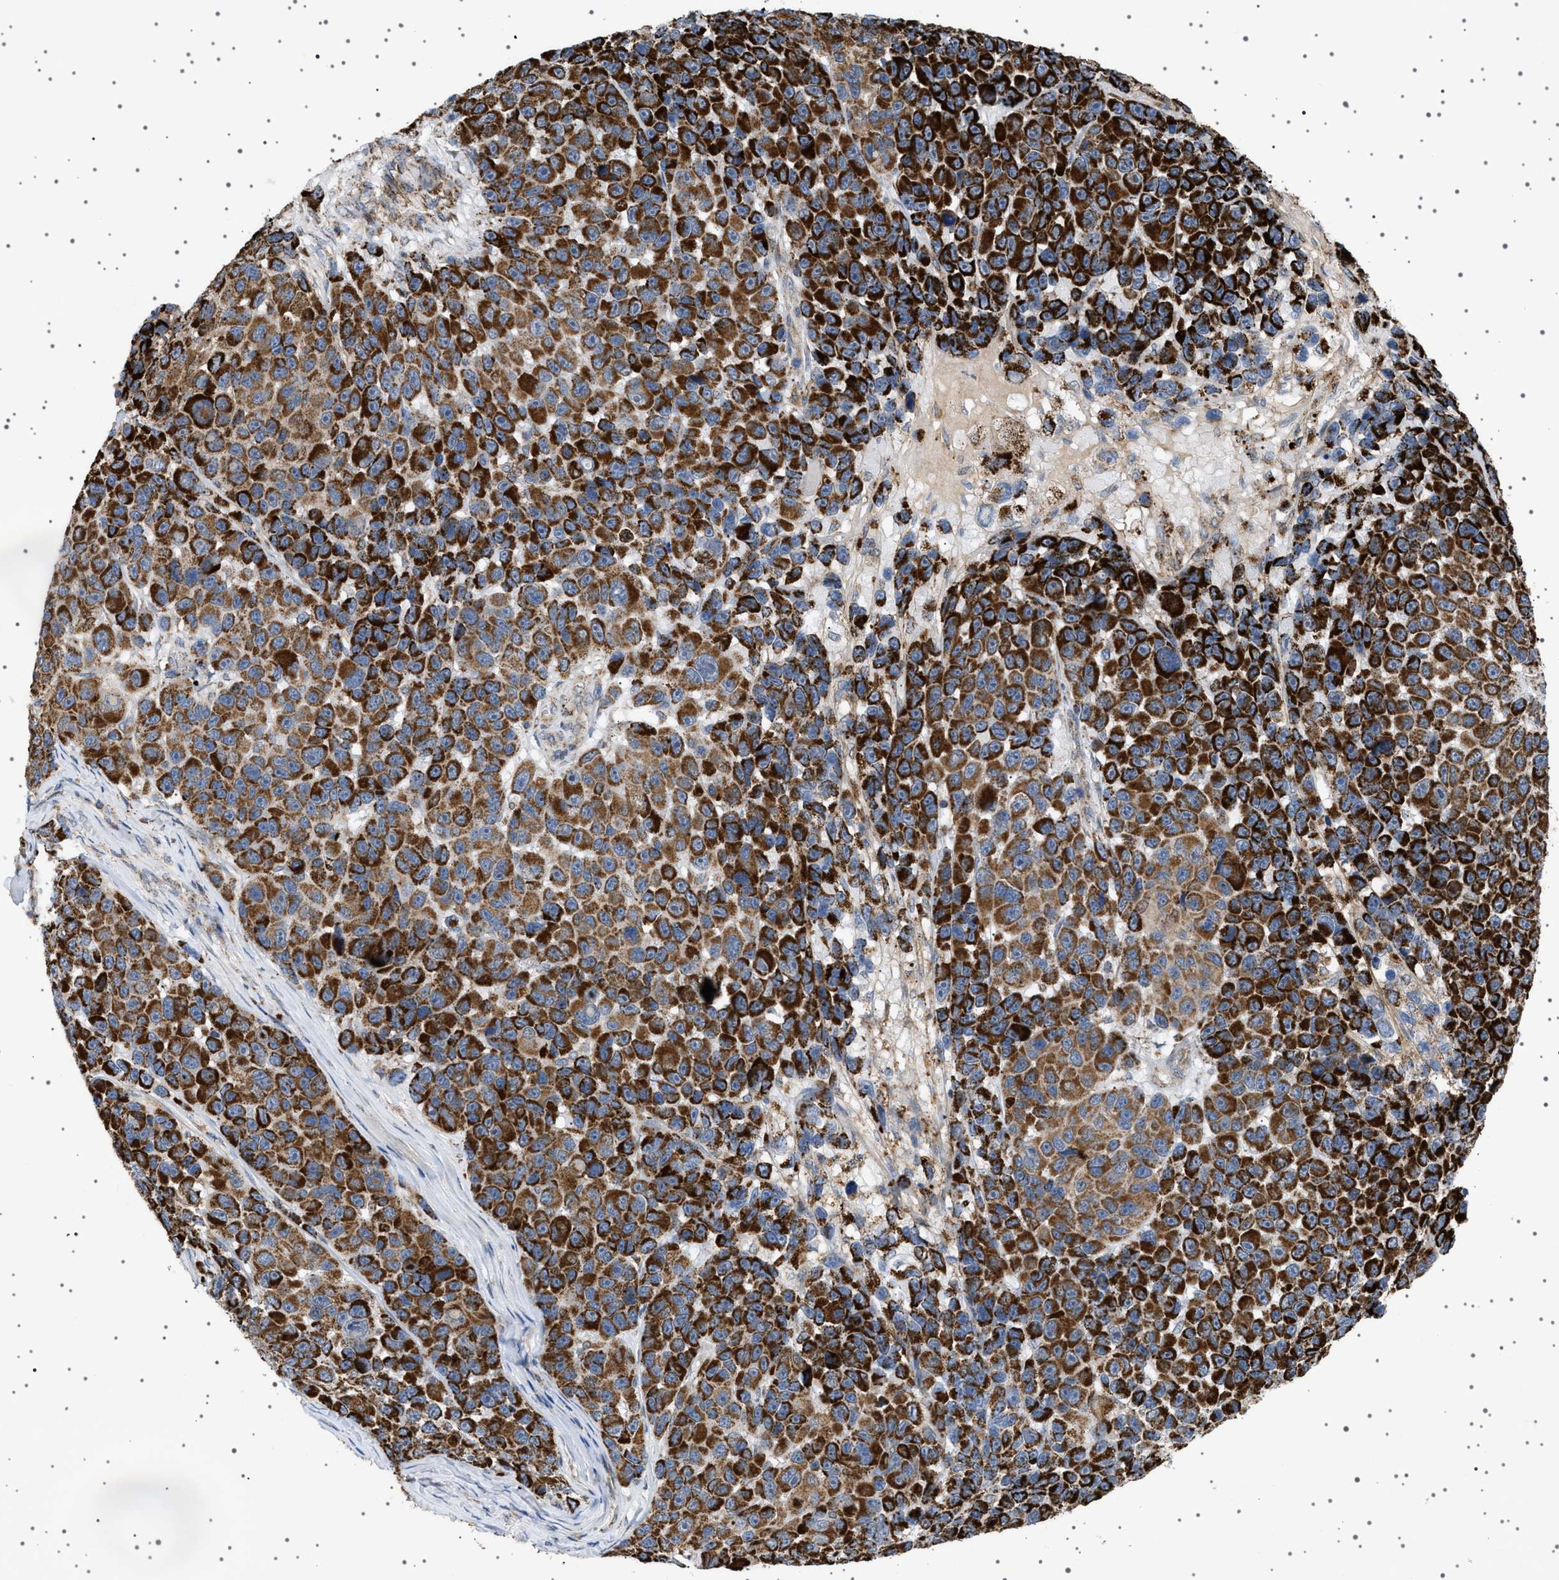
{"staining": {"intensity": "strong", "quantity": ">75%", "location": "cytoplasmic/membranous"}, "tissue": "melanoma", "cell_type": "Tumor cells", "image_type": "cancer", "snomed": [{"axis": "morphology", "description": "Malignant melanoma, NOS"}, {"axis": "topography", "description": "Skin"}], "caption": "This micrograph exhibits immunohistochemistry (IHC) staining of human malignant melanoma, with high strong cytoplasmic/membranous expression in about >75% of tumor cells.", "gene": "UBXN8", "patient": {"sex": "male", "age": 53}}